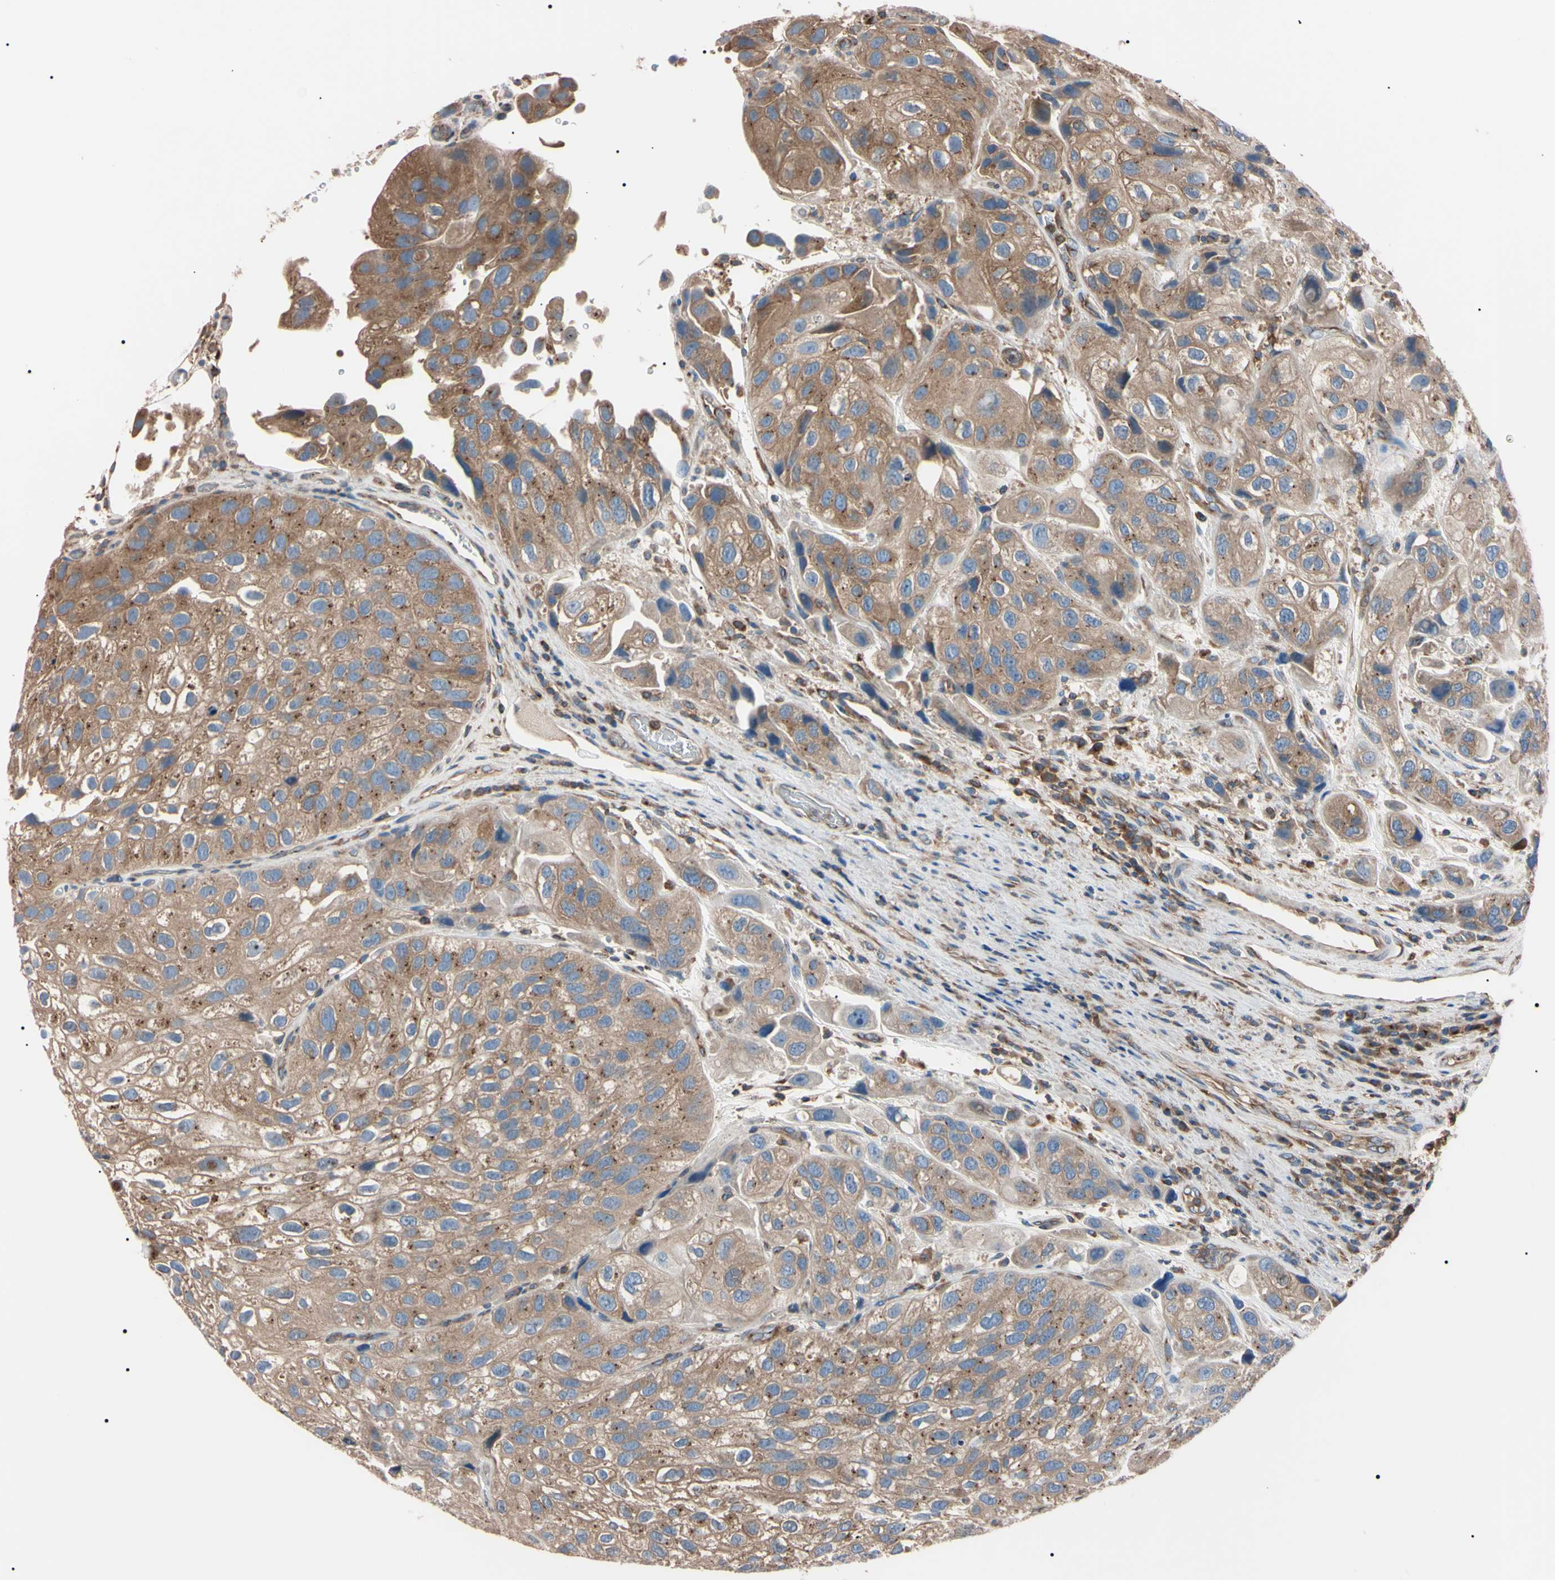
{"staining": {"intensity": "moderate", "quantity": "25%-75%", "location": "cytoplasmic/membranous"}, "tissue": "urothelial cancer", "cell_type": "Tumor cells", "image_type": "cancer", "snomed": [{"axis": "morphology", "description": "Urothelial carcinoma, High grade"}, {"axis": "topography", "description": "Urinary bladder"}], "caption": "A brown stain shows moderate cytoplasmic/membranous positivity of a protein in human urothelial cancer tumor cells.", "gene": "PRKACA", "patient": {"sex": "female", "age": 64}}